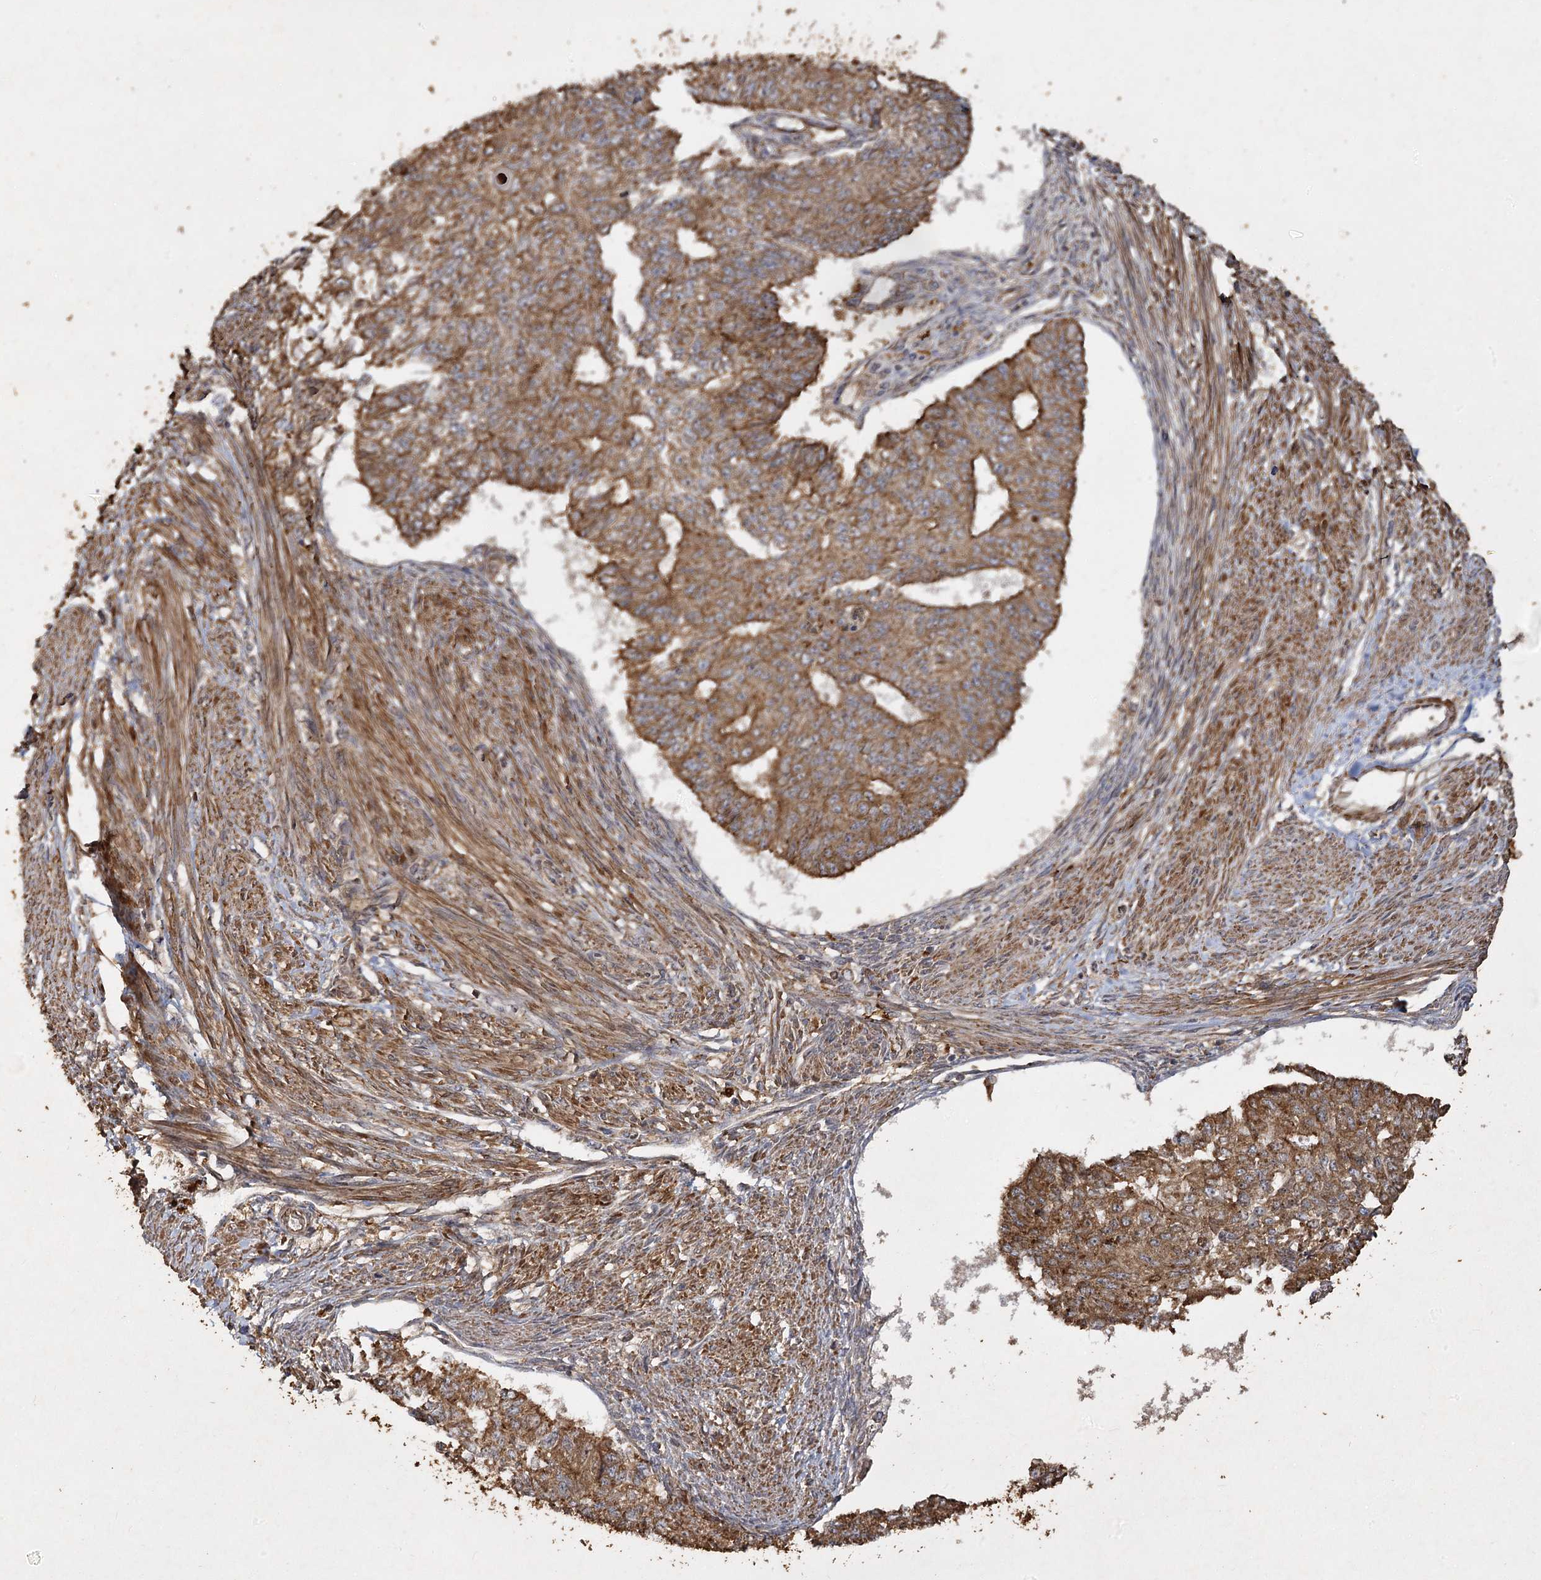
{"staining": {"intensity": "moderate", "quantity": ">75%", "location": "cytoplasmic/membranous"}, "tissue": "endometrial cancer", "cell_type": "Tumor cells", "image_type": "cancer", "snomed": [{"axis": "morphology", "description": "Adenocarcinoma, NOS"}, {"axis": "topography", "description": "Endometrium"}], "caption": "Moderate cytoplasmic/membranous expression for a protein is seen in about >75% of tumor cells of endometrial cancer (adenocarcinoma) using IHC.", "gene": "PIK3C2A", "patient": {"sex": "female", "age": 32}}